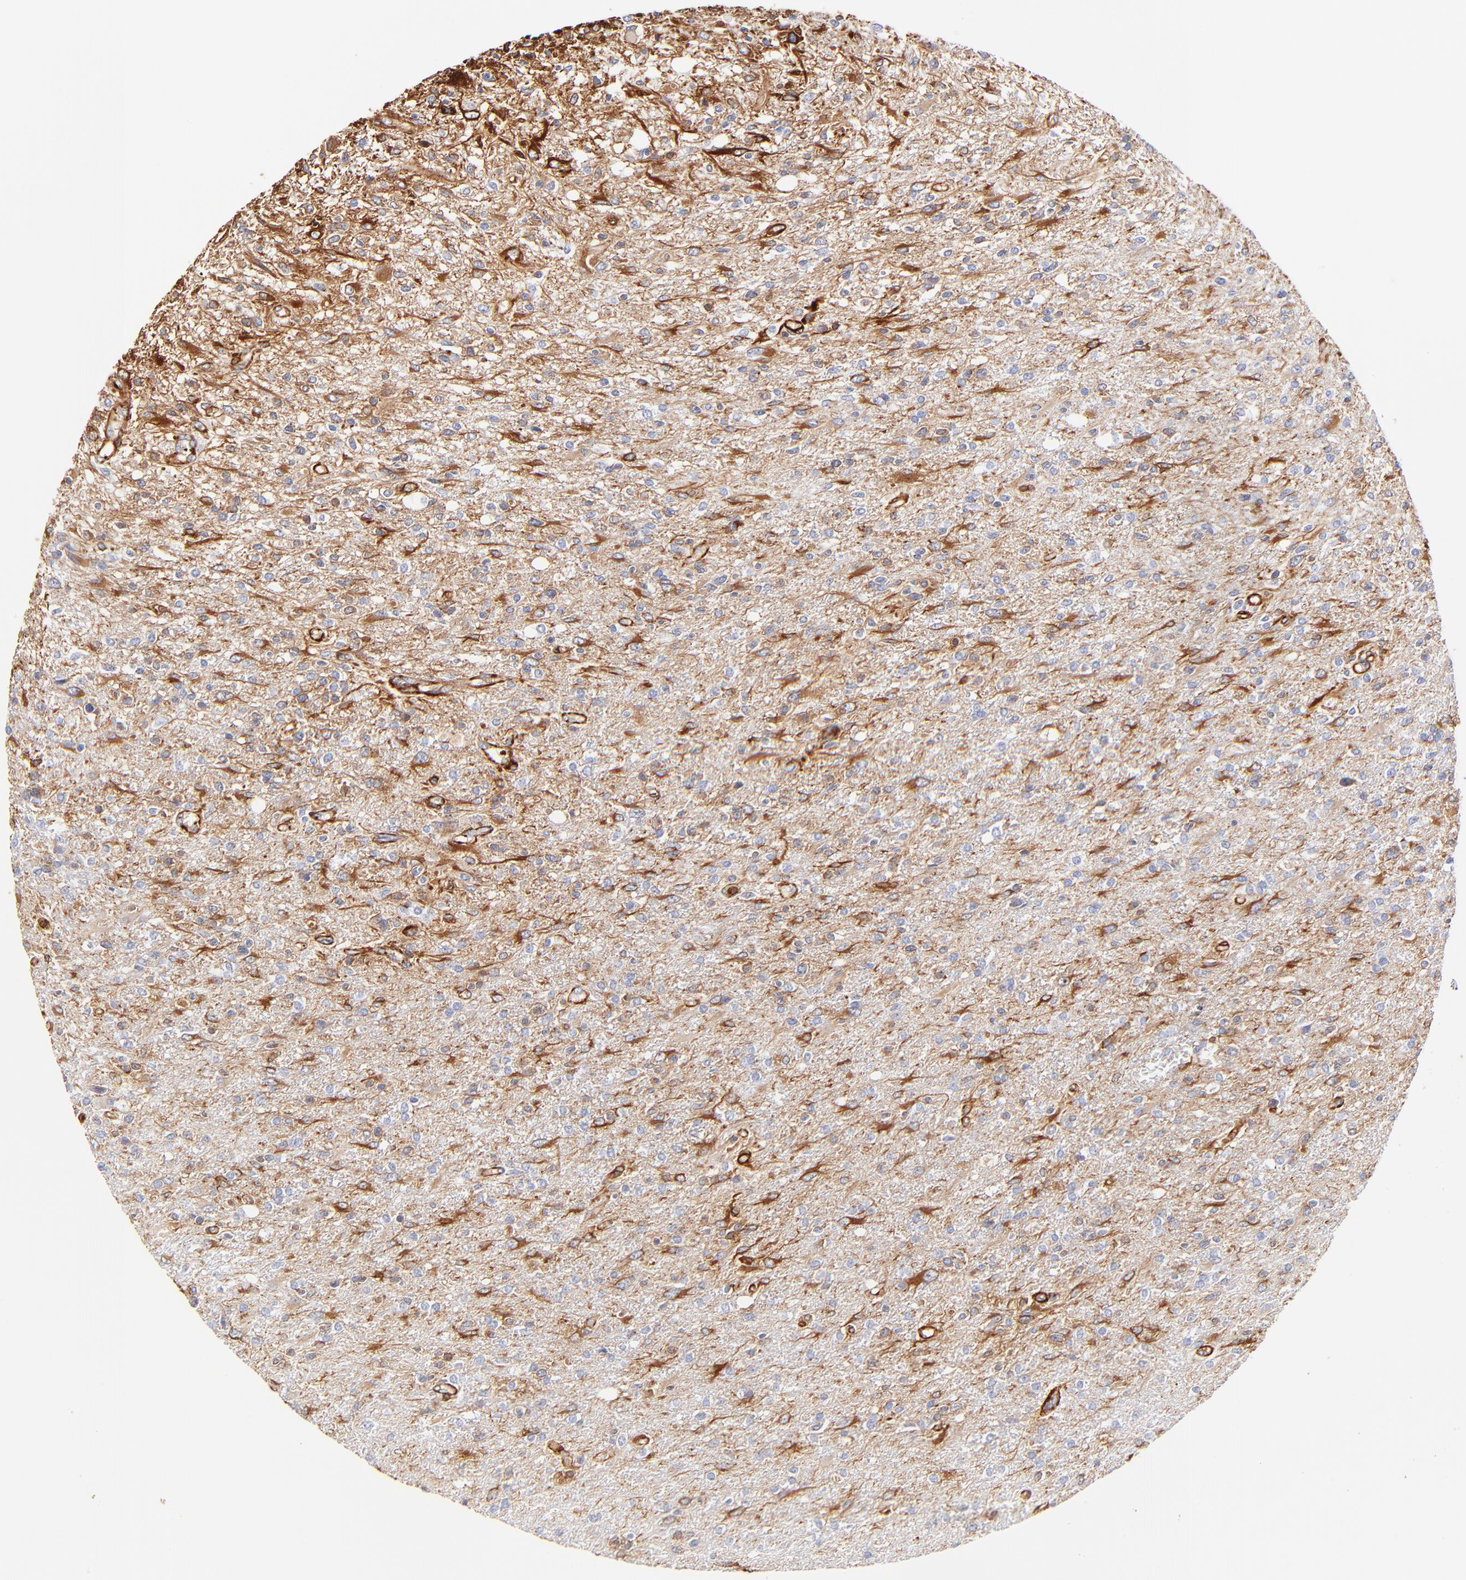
{"staining": {"intensity": "moderate", "quantity": "25%-75%", "location": "cytoplasmic/membranous"}, "tissue": "glioma", "cell_type": "Tumor cells", "image_type": "cancer", "snomed": [{"axis": "morphology", "description": "Glioma, malignant, High grade"}, {"axis": "topography", "description": "Cerebral cortex"}], "caption": "This photomicrograph displays IHC staining of malignant glioma (high-grade), with medium moderate cytoplasmic/membranous expression in about 25%-75% of tumor cells.", "gene": "FLNA", "patient": {"sex": "male", "age": 76}}